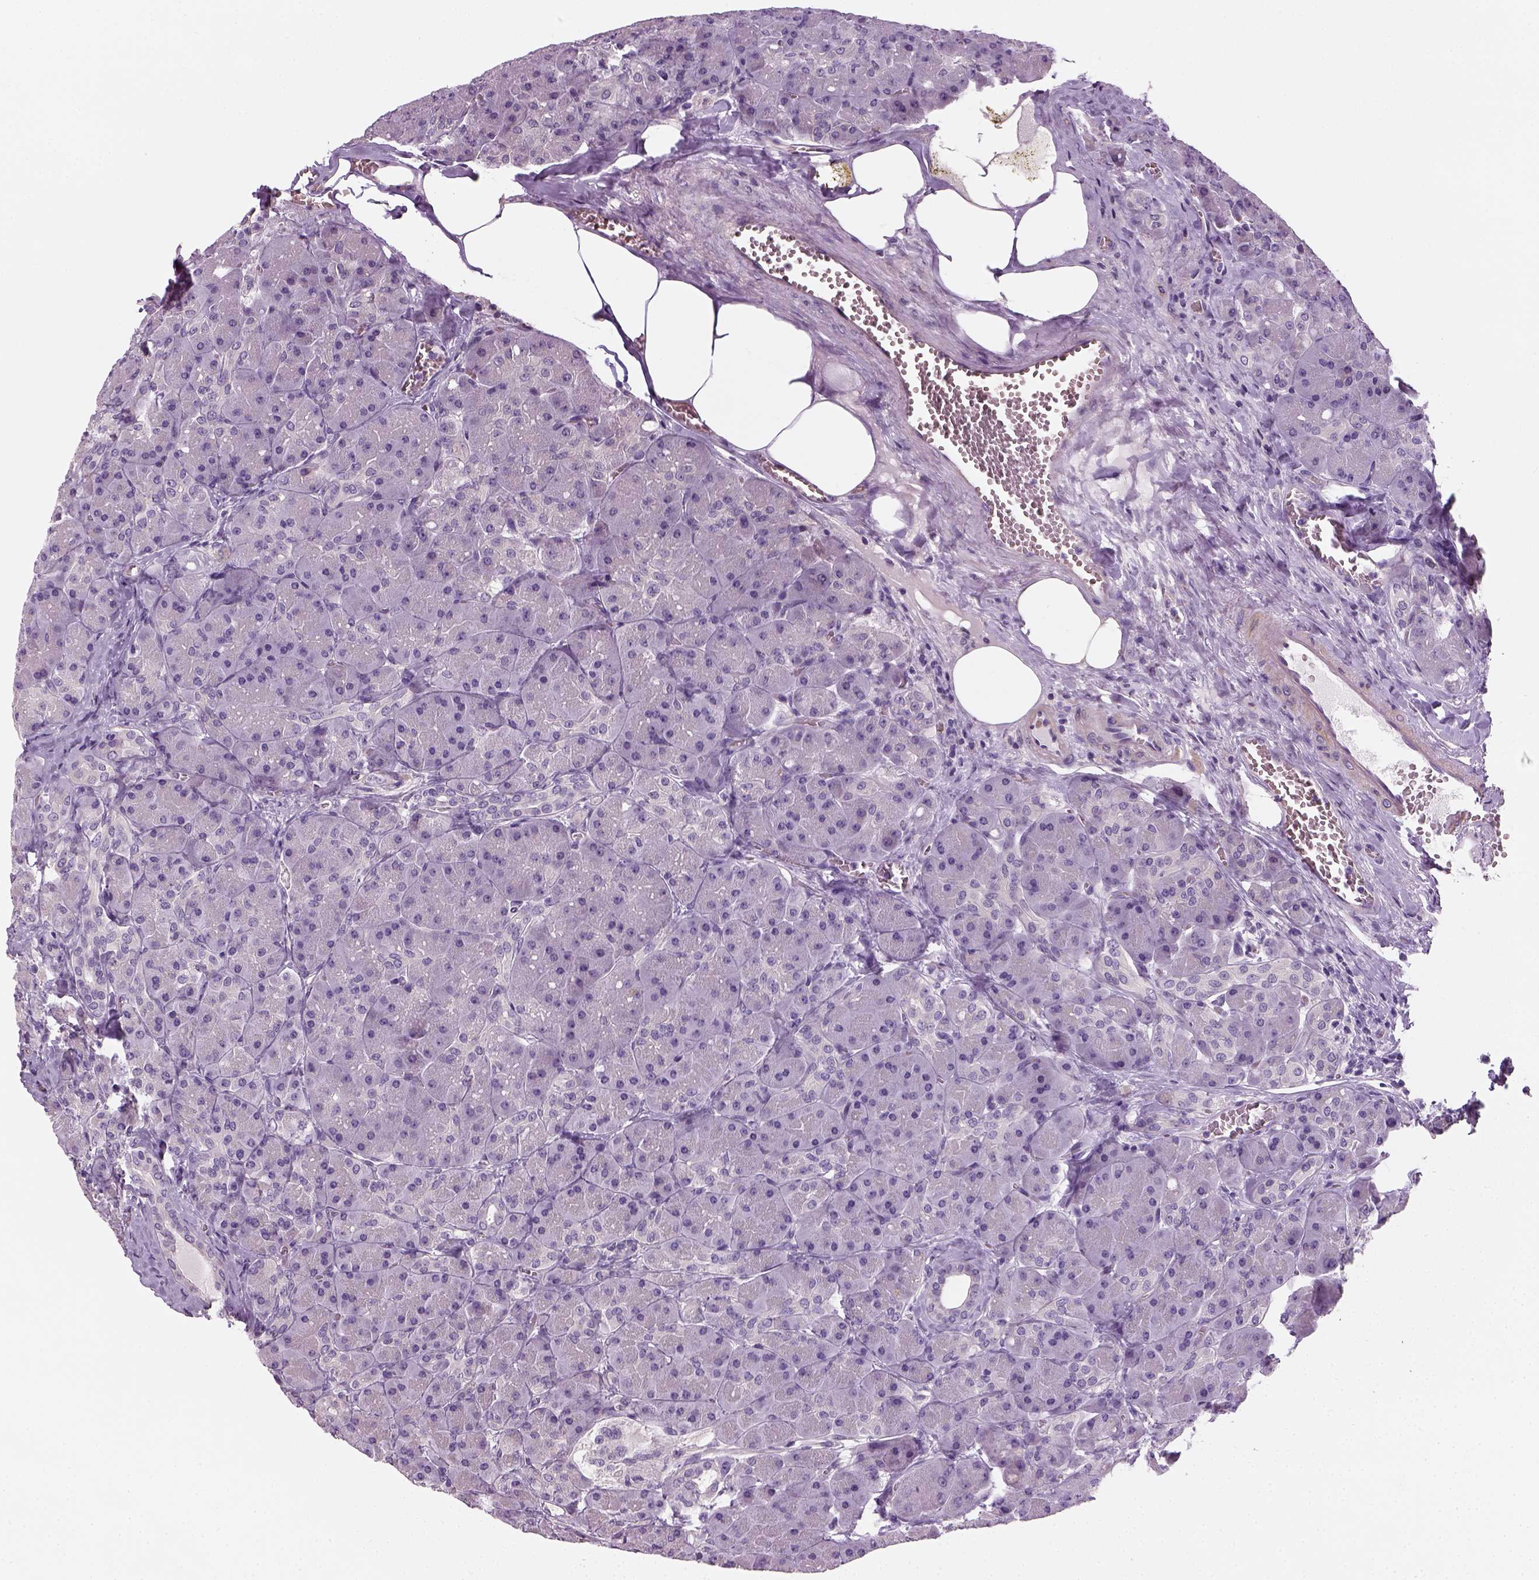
{"staining": {"intensity": "negative", "quantity": "none", "location": "none"}, "tissue": "pancreas", "cell_type": "Exocrine glandular cells", "image_type": "normal", "snomed": [{"axis": "morphology", "description": "Normal tissue, NOS"}, {"axis": "topography", "description": "Pancreas"}], "caption": "An immunohistochemistry (IHC) micrograph of benign pancreas is shown. There is no staining in exocrine glandular cells of pancreas.", "gene": "ELOVL3", "patient": {"sex": "male", "age": 55}}